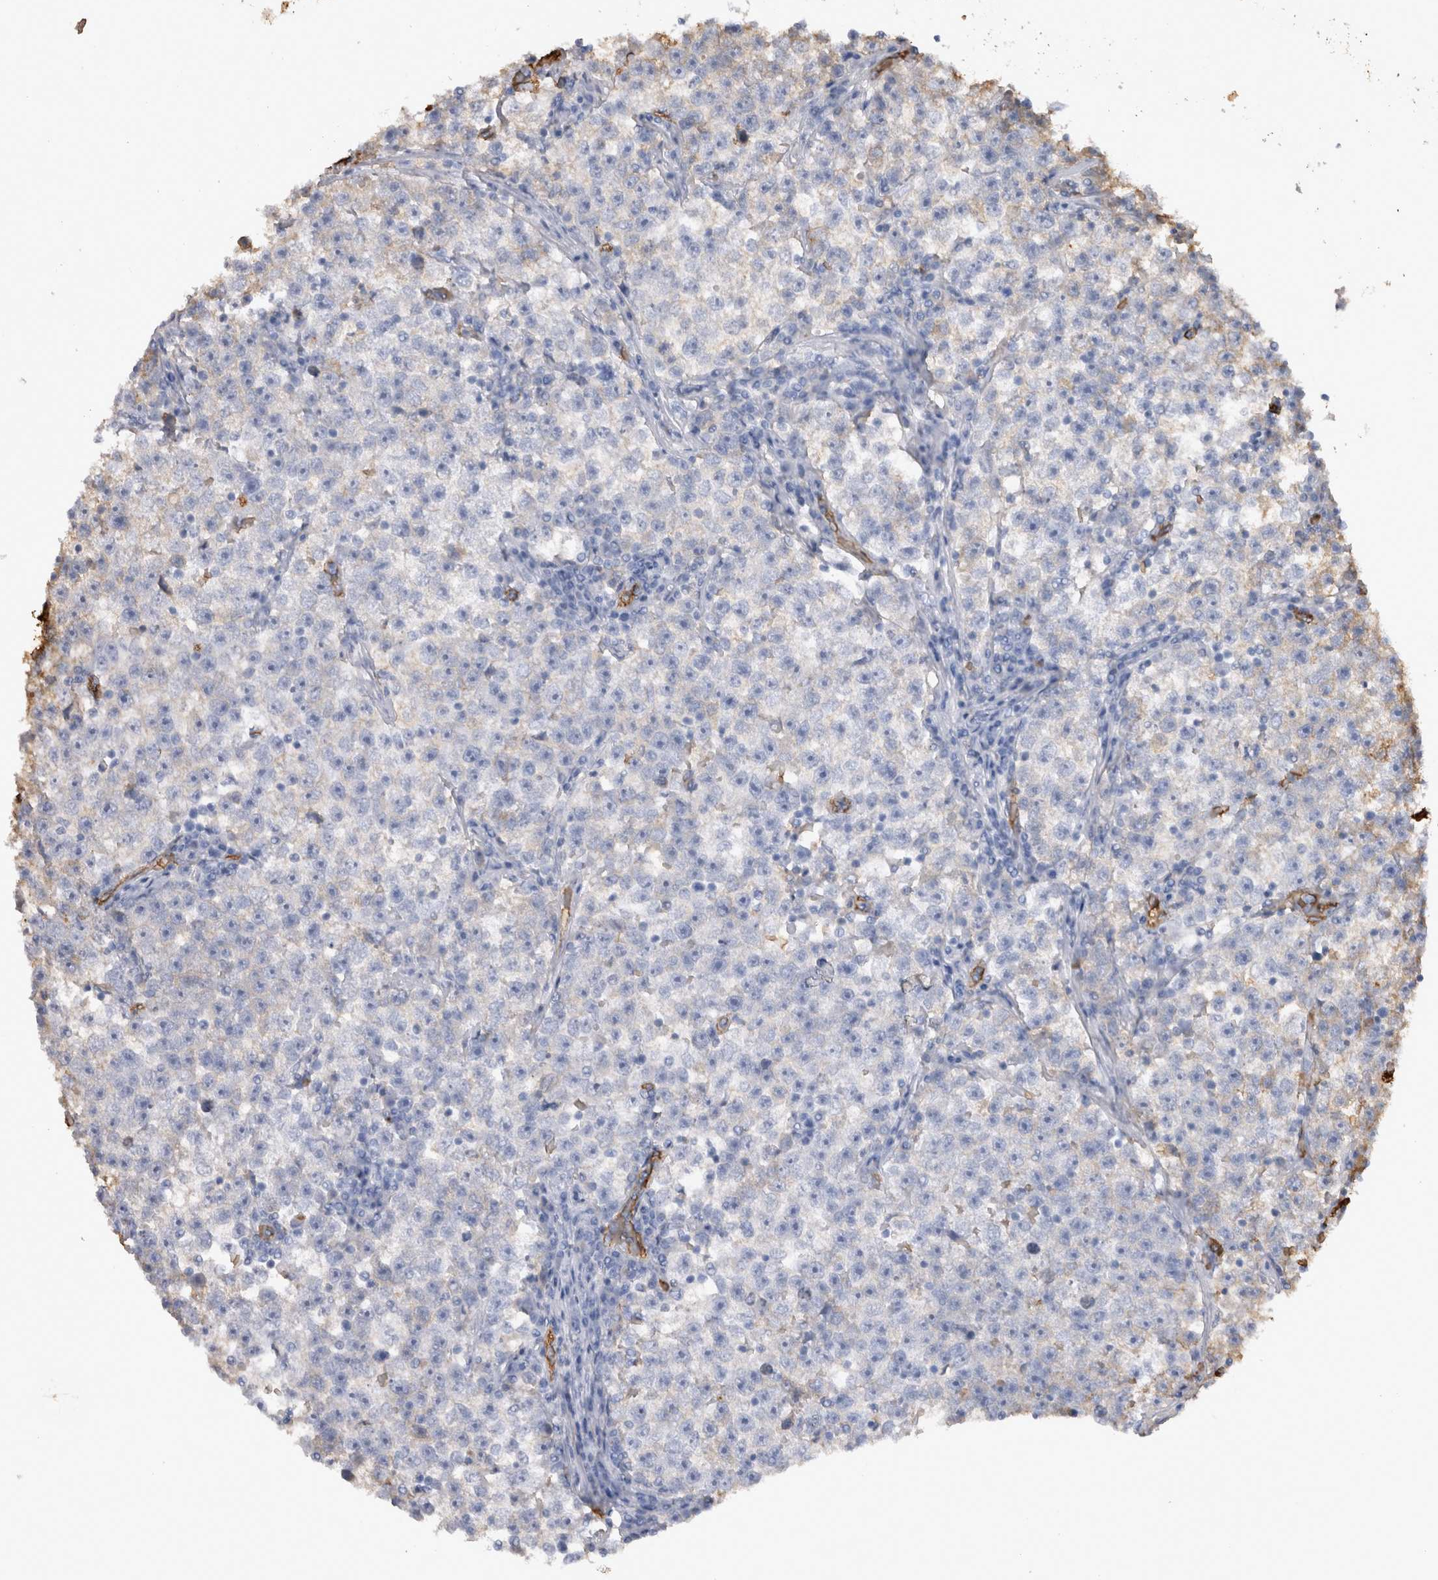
{"staining": {"intensity": "negative", "quantity": "none", "location": "none"}, "tissue": "testis cancer", "cell_type": "Tumor cells", "image_type": "cancer", "snomed": [{"axis": "morphology", "description": "Seminoma, NOS"}, {"axis": "topography", "description": "Testis"}], "caption": "This image is of testis cancer (seminoma) stained with IHC to label a protein in brown with the nuclei are counter-stained blue. There is no staining in tumor cells. (DAB (3,3'-diaminobenzidine) immunohistochemistry with hematoxylin counter stain).", "gene": "IL17RC", "patient": {"sex": "male", "age": 22}}